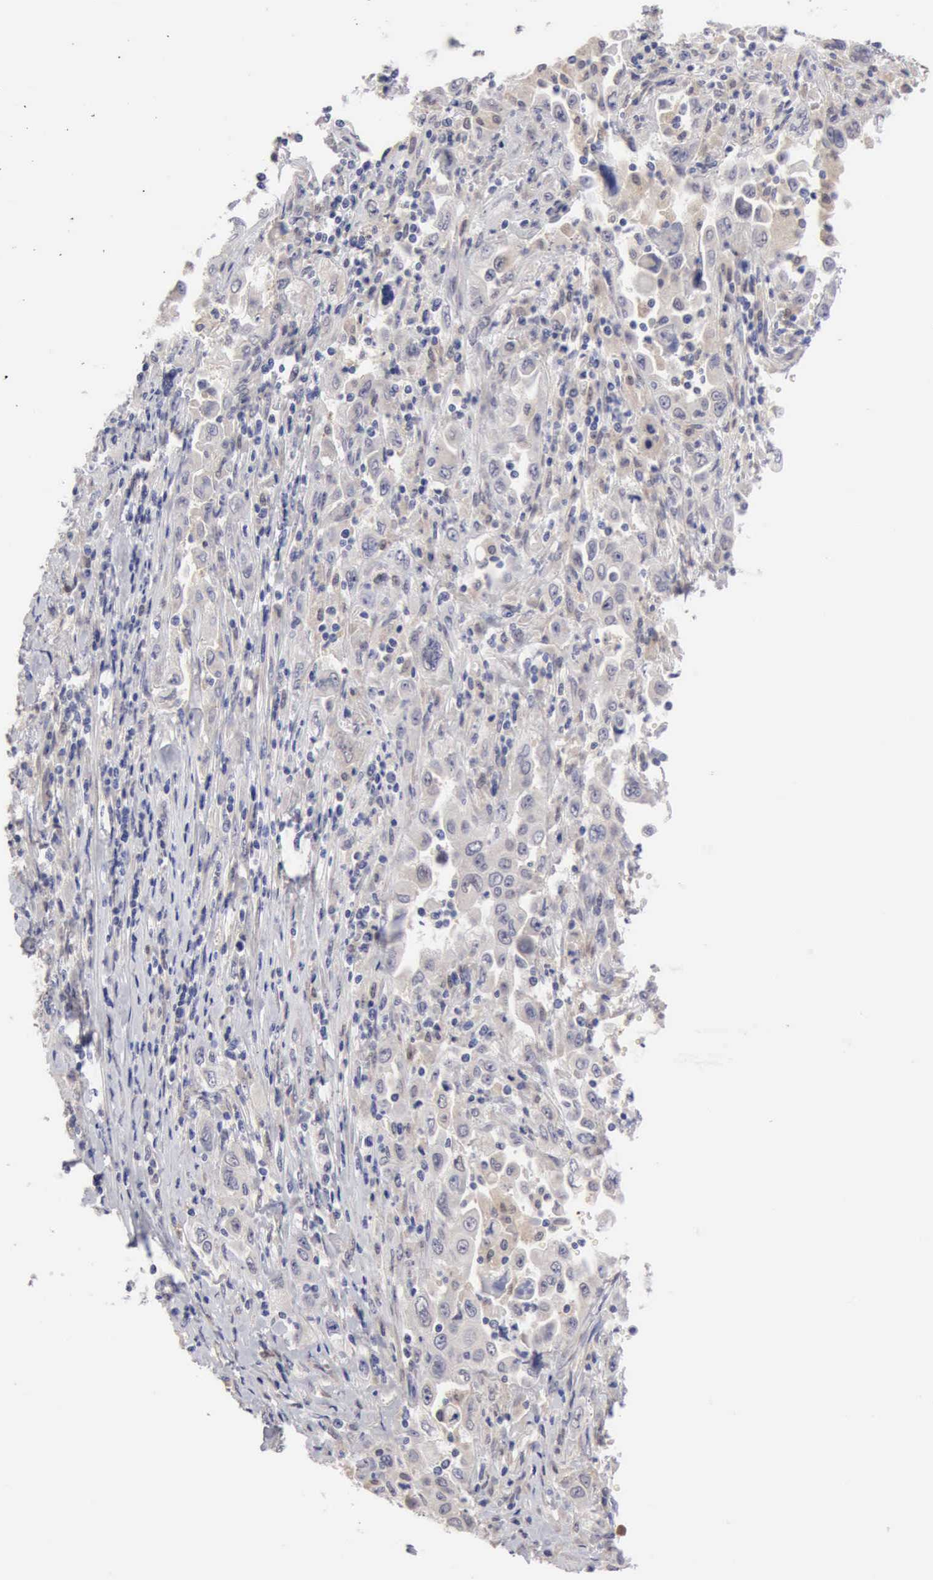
{"staining": {"intensity": "negative", "quantity": "none", "location": "none"}, "tissue": "pancreatic cancer", "cell_type": "Tumor cells", "image_type": "cancer", "snomed": [{"axis": "morphology", "description": "Adenocarcinoma, NOS"}, {"axis": "topography", "description": "Pancreas"}], "caption": "Pancreatic adenocarcinoma was stained to show a protein in brown. There is no significant expression in tumor cells.", "gene": "PTGR2", "patient": {"sex": "male", "age": 70}}